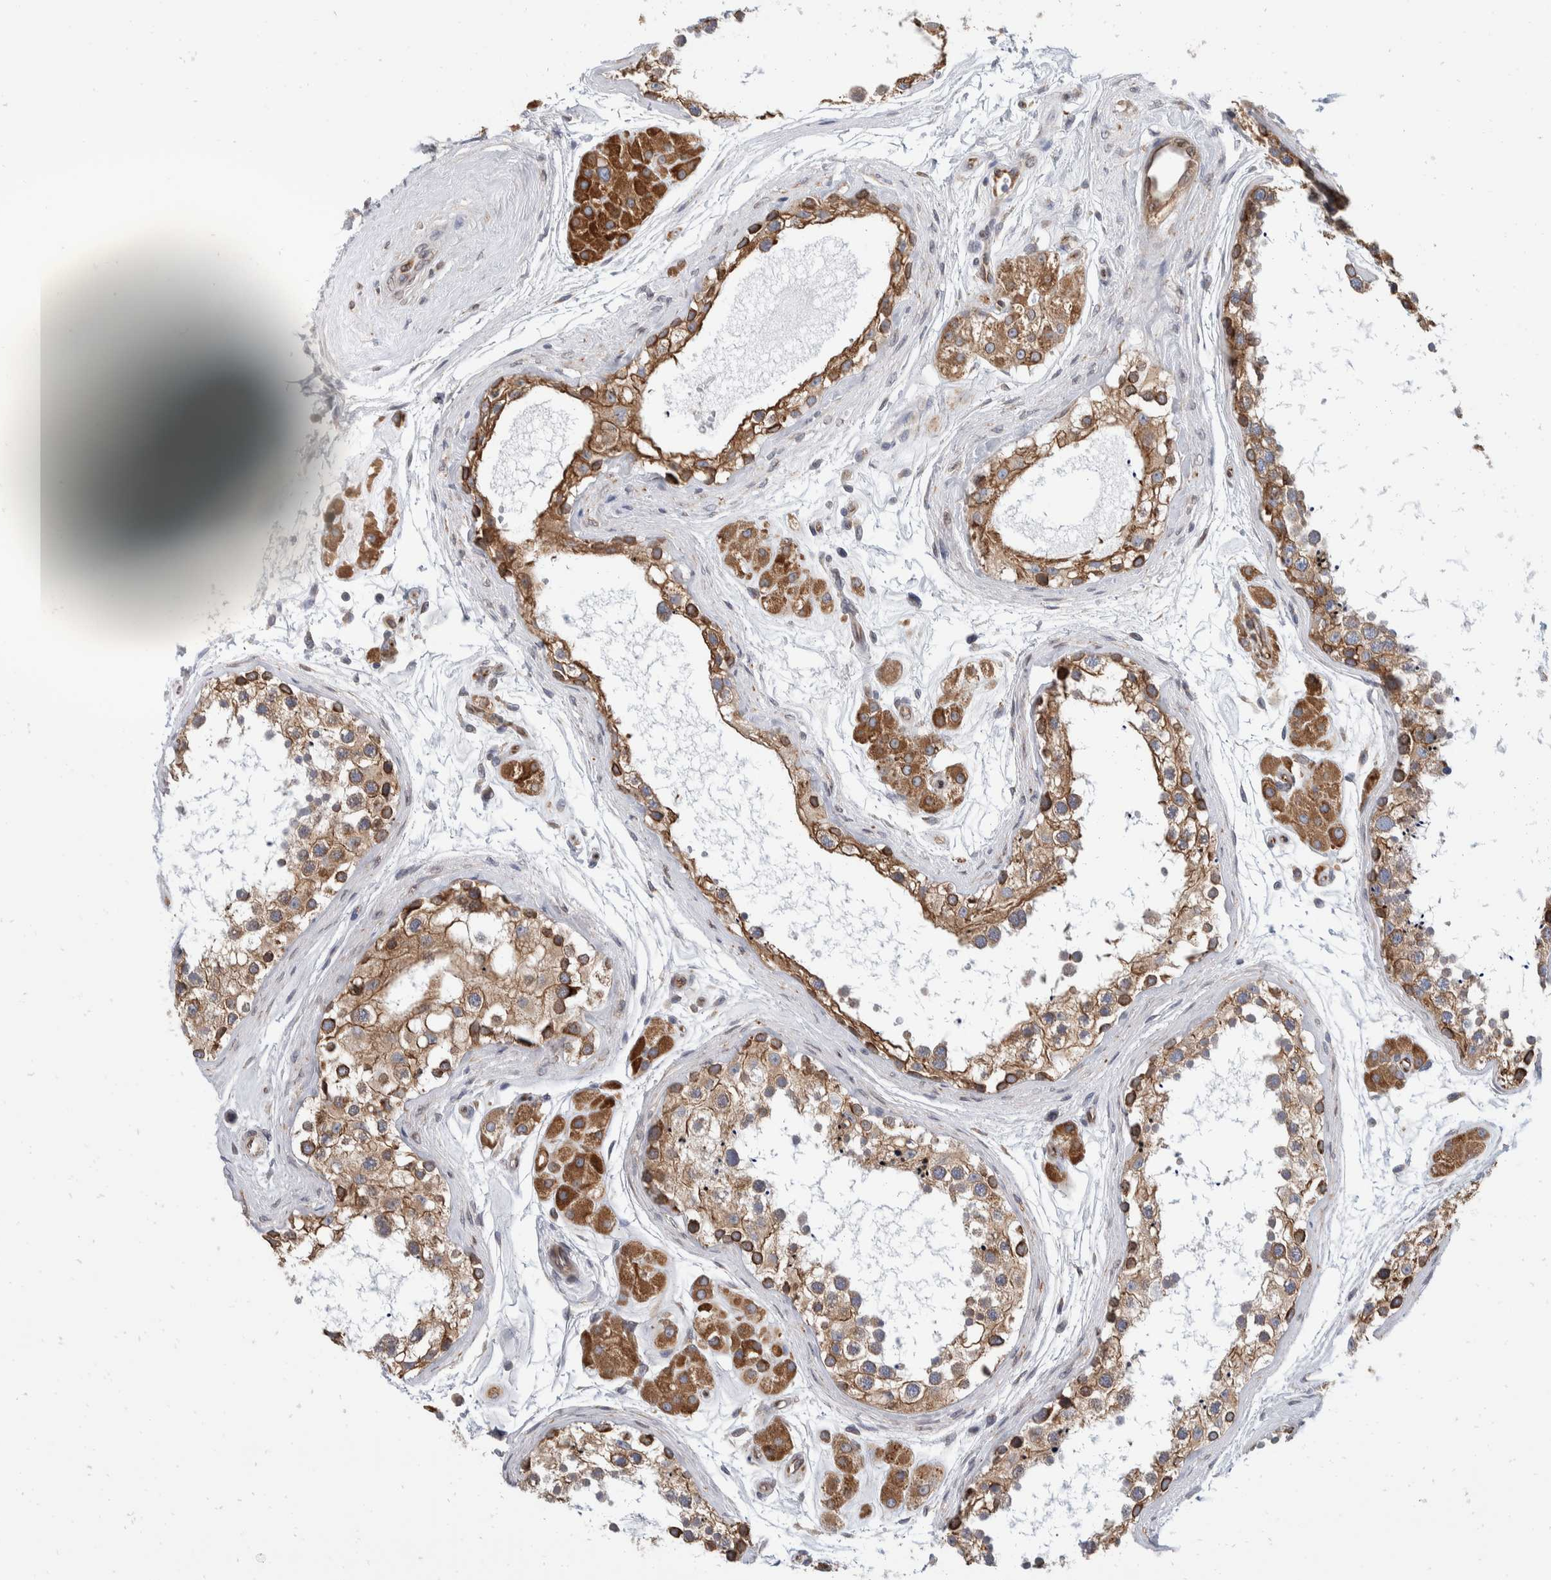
{"staining": {"intensity": "moderate", "quantity": ">75%", "location": "cytoplasmic/membranous"}, "tissue": "testis", "cell_type": "Cells in seminiferous ducts", "image_type": "normal", "snomed": [{"axis": "morphology", "description": "Normal tissue, NOS"}, {"axis": "topography", "description": "Testis"}], "caption": "There is medium levels of moderate cytoplasmic/membranous positivity in cells in seminiferous ducts of benign testis, as demonstrated by immunohistochemical staining (brown color).", "gene": "TMEM245", "patient": {"sex": "male", "age": 56}}